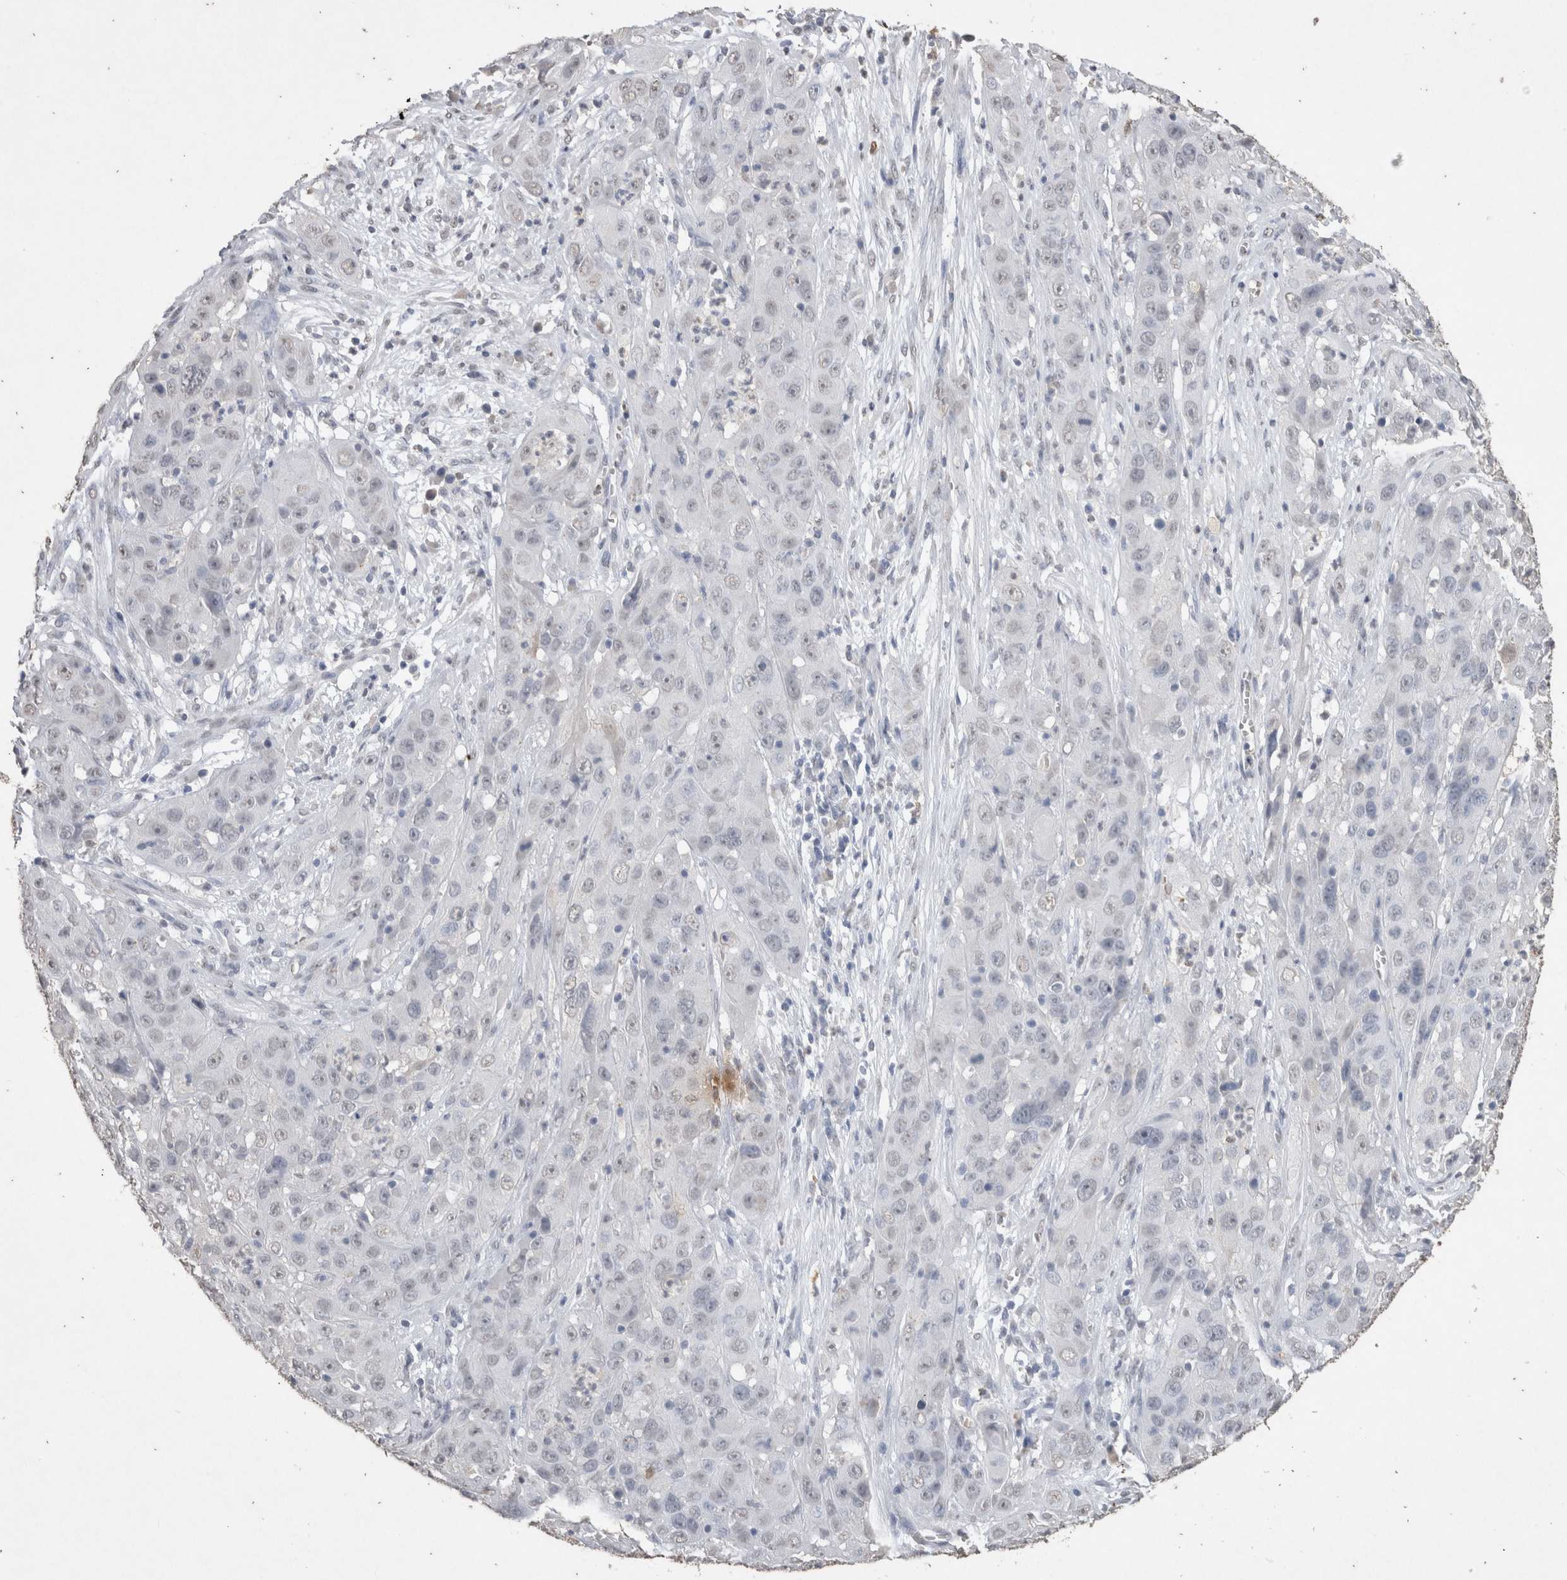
{"staining": {"intensity": "negative", "quantity": "none", "location": "none"}, "tissue": "cervical cancer", "cell_type": "Tumor cells", "image_type": "cancer", "snomed": [{"axis": "morphology", "description": "Squamous cell carcinoma, NOS"}, {"axis": "topography", "description": "Cervix"}], "caption": "The micrograph demonstrates no significant staining in tumor cells of cervical cancer (squamous cell carcinoma). (IHC, brightfield microscopy, high magnification).", "gene": "LGALS2", "patient": {"sex": "female", "age": 32}}